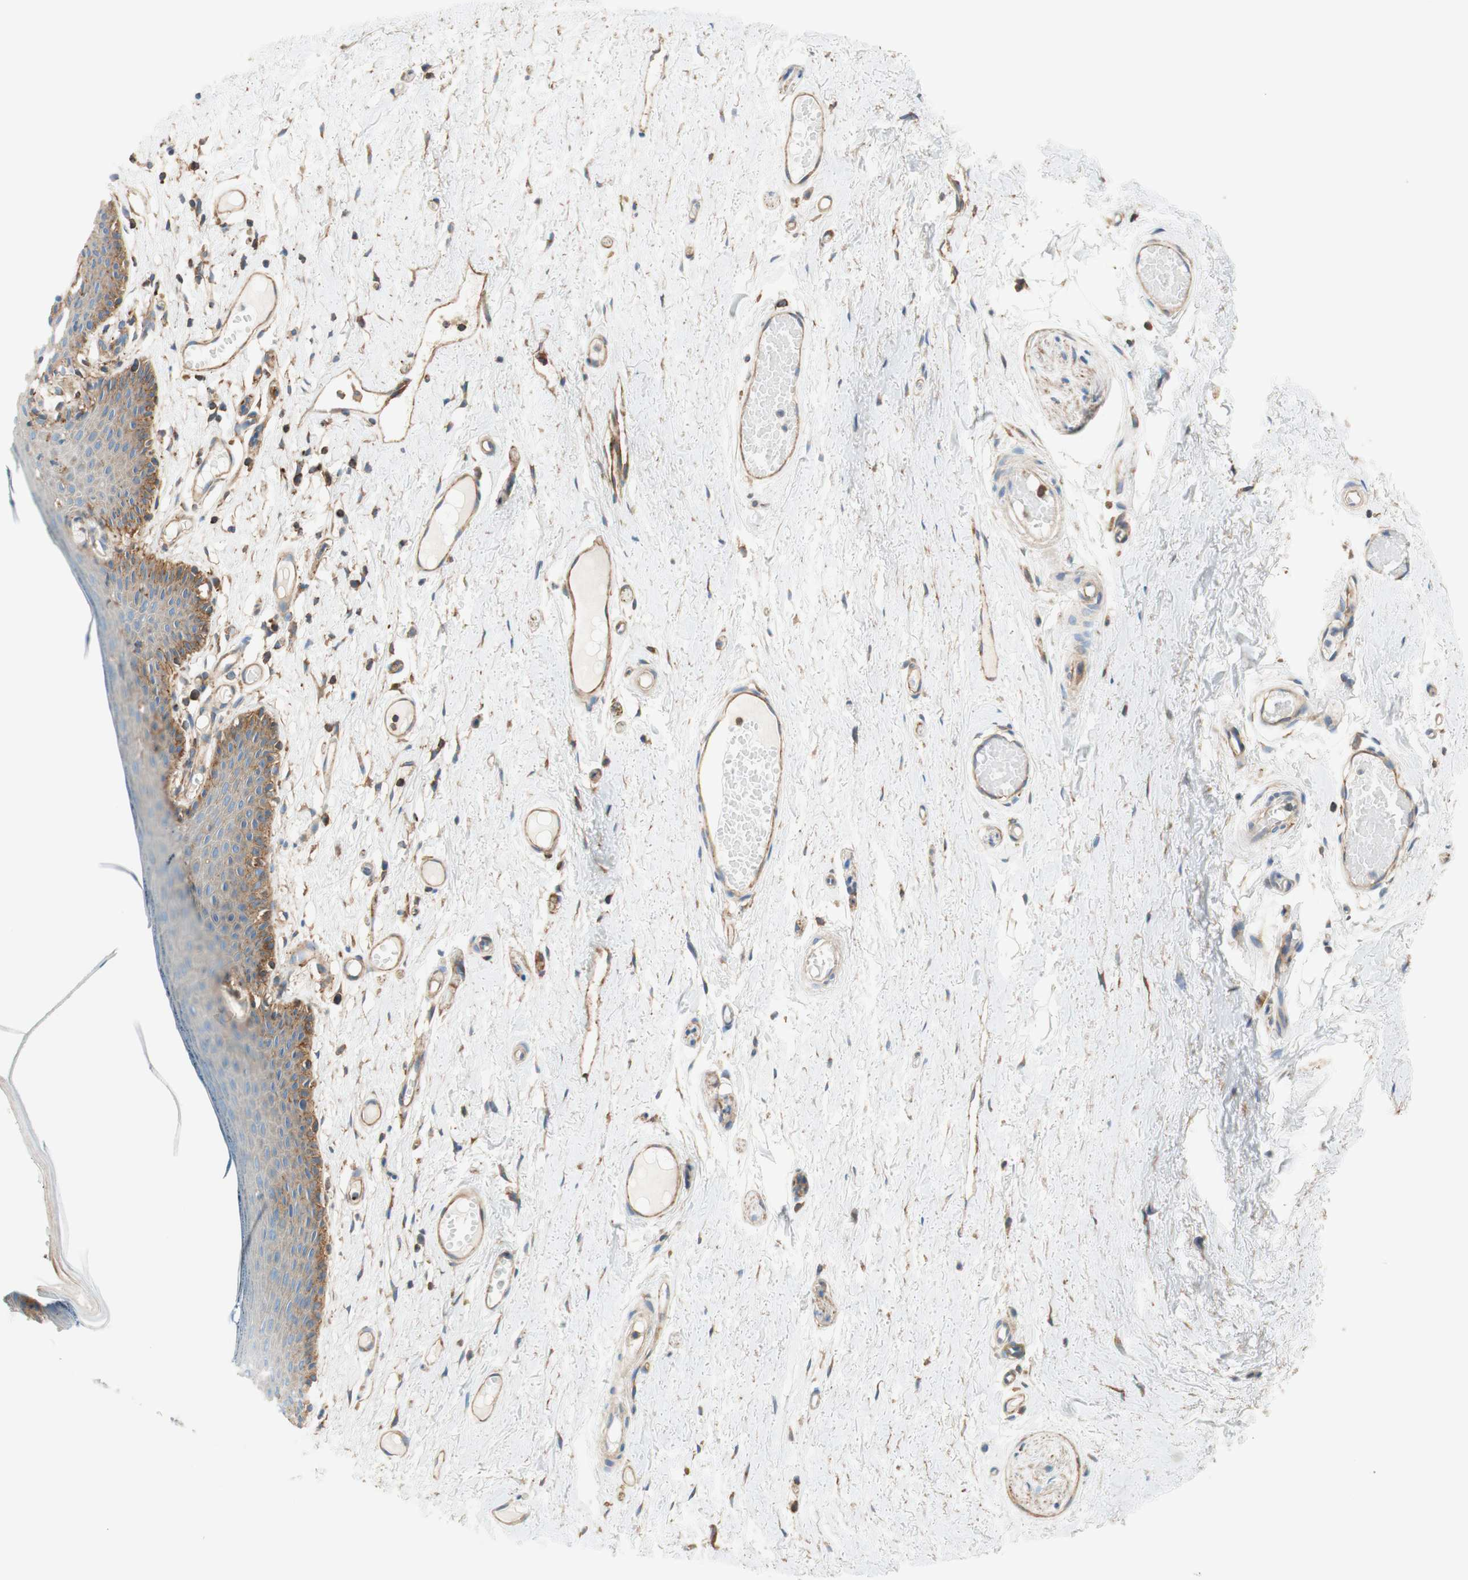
{"staining": {"intensity": "moderate", "quantity": "25%-75%", "location": "cytoplasmic/membranous"}, "tissue": "skin", "cell_type": "Epidermal cells", "image_type": "normal", "snomed": [{"axis": "morphology", "description": "Normal tissue, NOS"}, {"axis": "topography", "description": "Adipose tissue"}, {"axis": "topography", "description": "Vascular tissue"}, {"axis": "topography", "description": "Anal"}, {"axis": "topography", "description": "Peripheral nerve tissue"}], "caption": "A photomicrograph showing moderate cytoplasmic/membranous positivity in about 25%-75% of epidermal cells in benign skin, as visualized by brown immunohistochemical staining.", "gene": "VPS26A", "patient": {"sex": "female", "age": 54}}